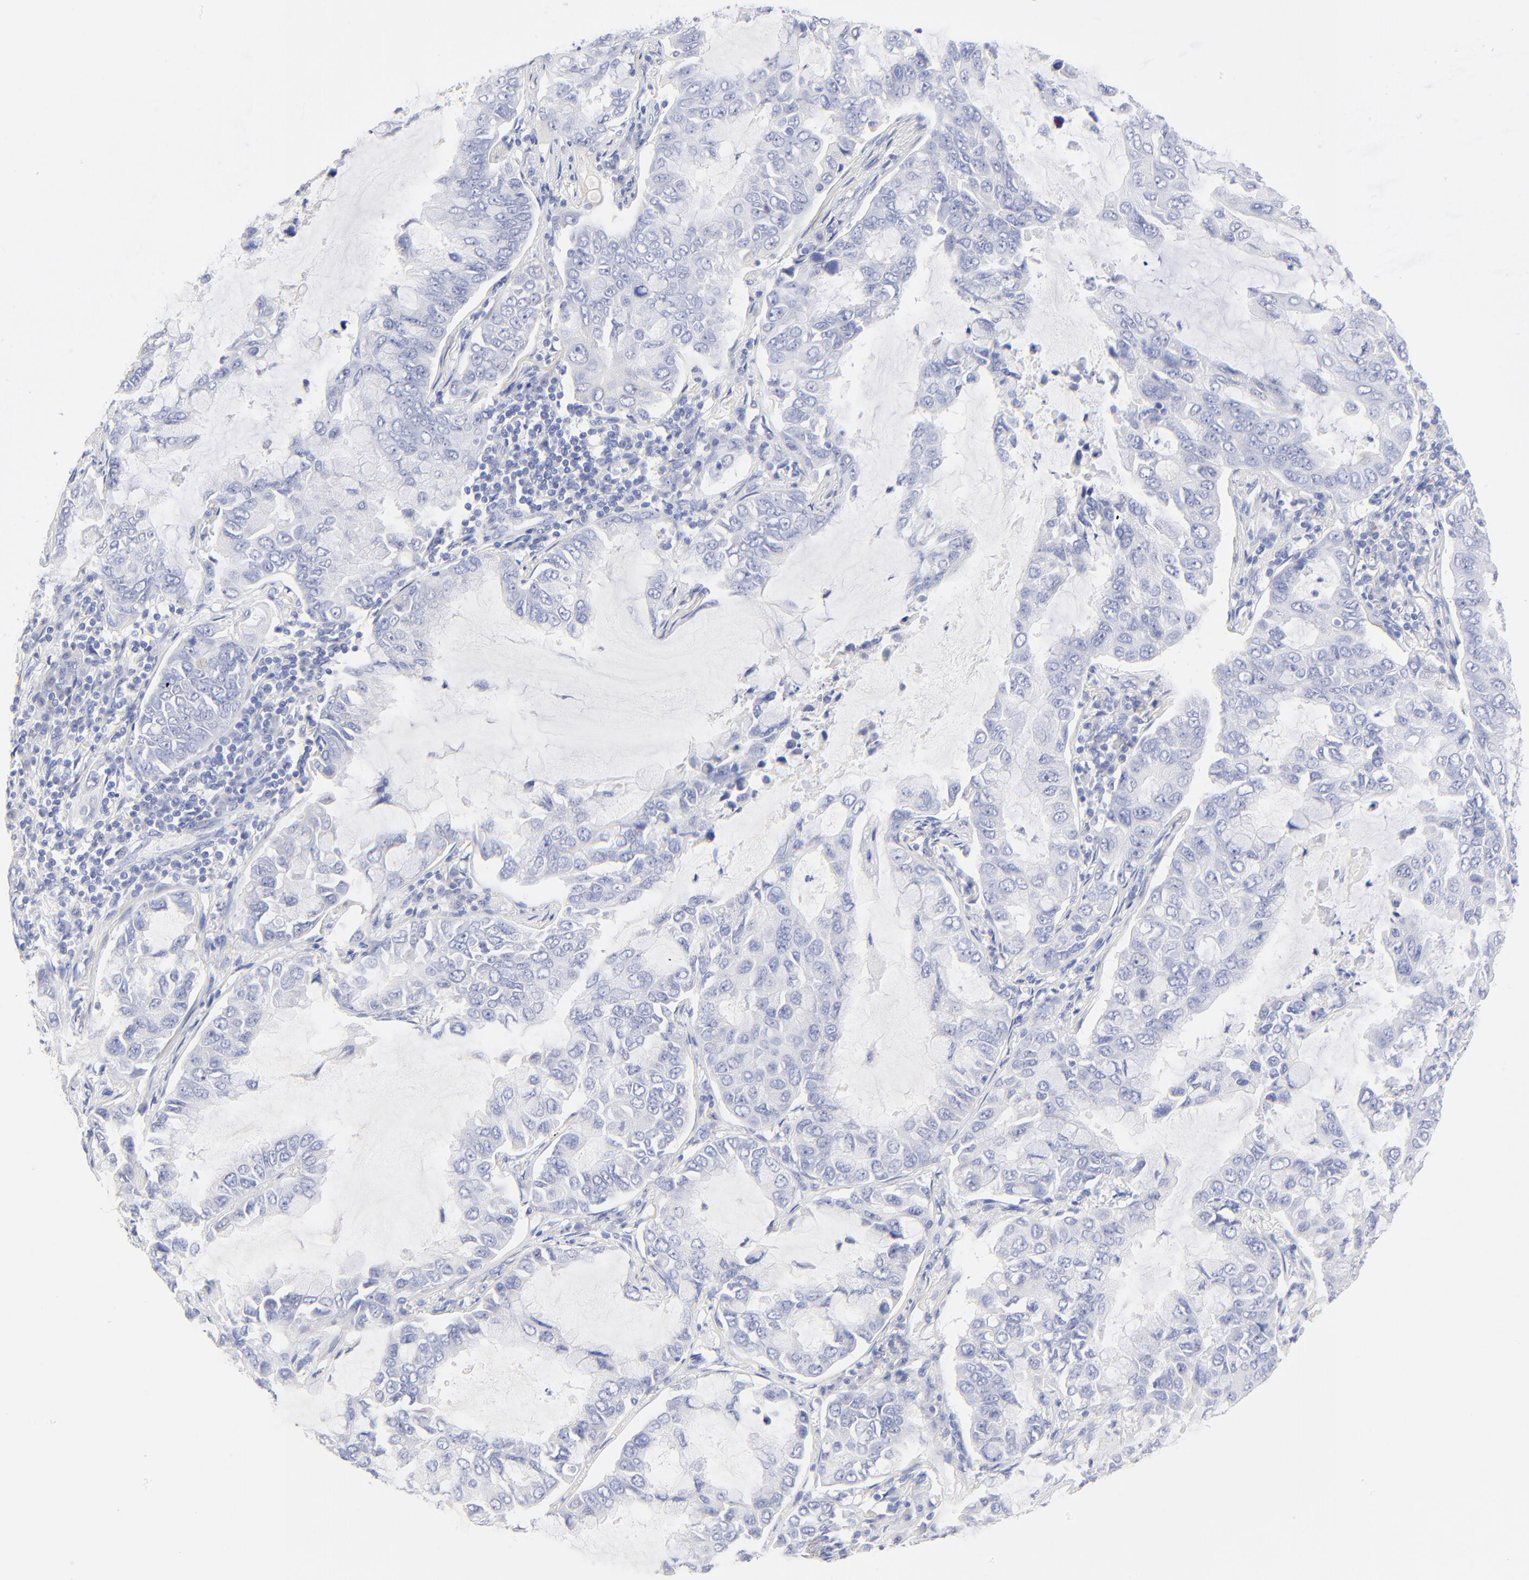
{"staining": {"intensity": "negative", "quantity": "none", "location": "none"}, "tissue": "lung cancer", "cell_type": "Tumor cells", "image_type": "cancer", "snomed": [{"axis": "morphology", "description": "Adenocarcinoma, NOS"}, {"axis": "topography", "description": "Lung"}], "caption": "This is an immunohistochemistry histopathology image of adenocarcinoma (lung). There is no expression in tumor cells.", "gene": "SULT4A1", "patient": {"sex": "male", "age": 64}}